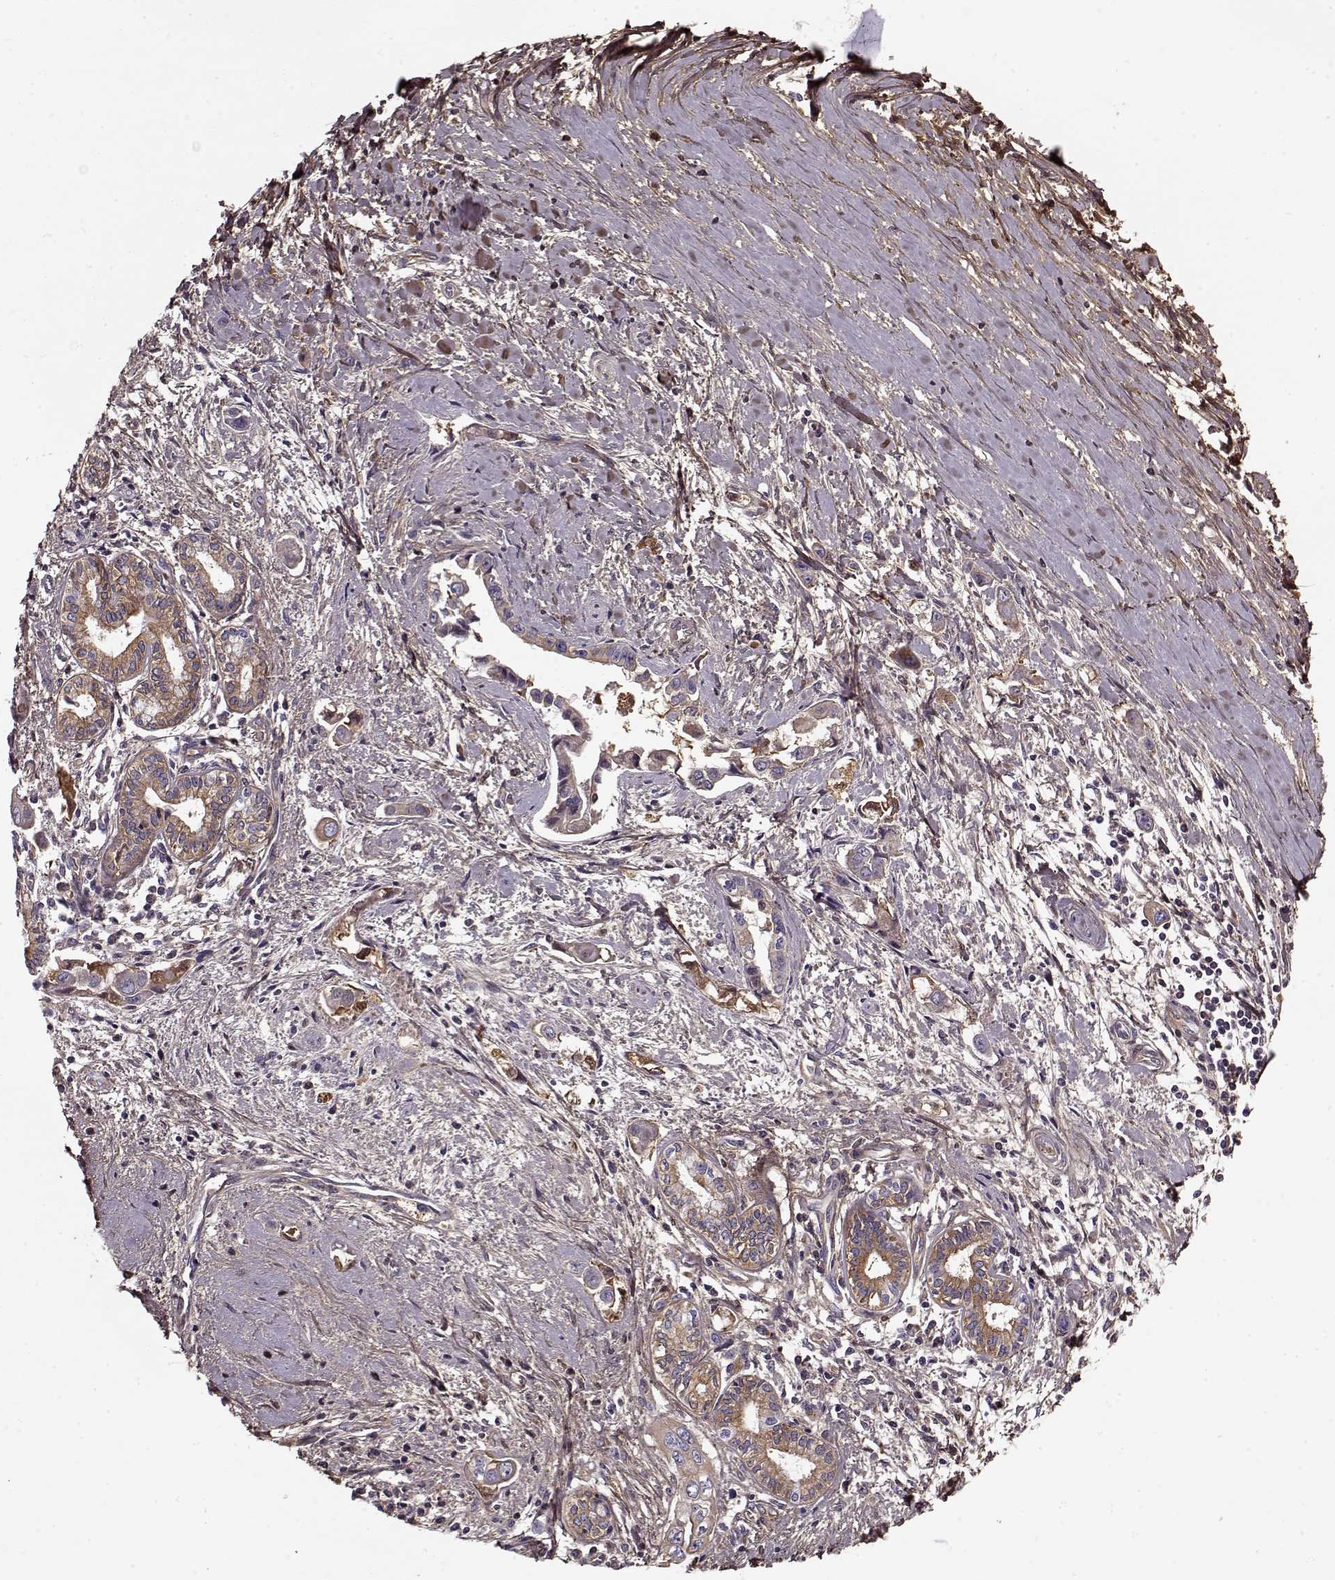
{"staining": {"intensity": "moderate", "quantity": ">75%", "location": "cytoplasmic/membranous"}, "tissue": "pancreatic cancer", "cell_type": "Tumor cells", "image_type": "cancer", "snomed": [{"axis": "morphology", "description": "Adenocarcinoma, NOS"}, {"axis": "topography", "description": "Pancreas"}], "caption": "The photomicrograph shows immunohistochemical staining of pancreatic adenocarcinoma. There is moderate cytoplasmic/membranous positivity is present in about >75% of tumor cells.", "gene": "LUM", "patient": {"sex": "male", "age": 60}}